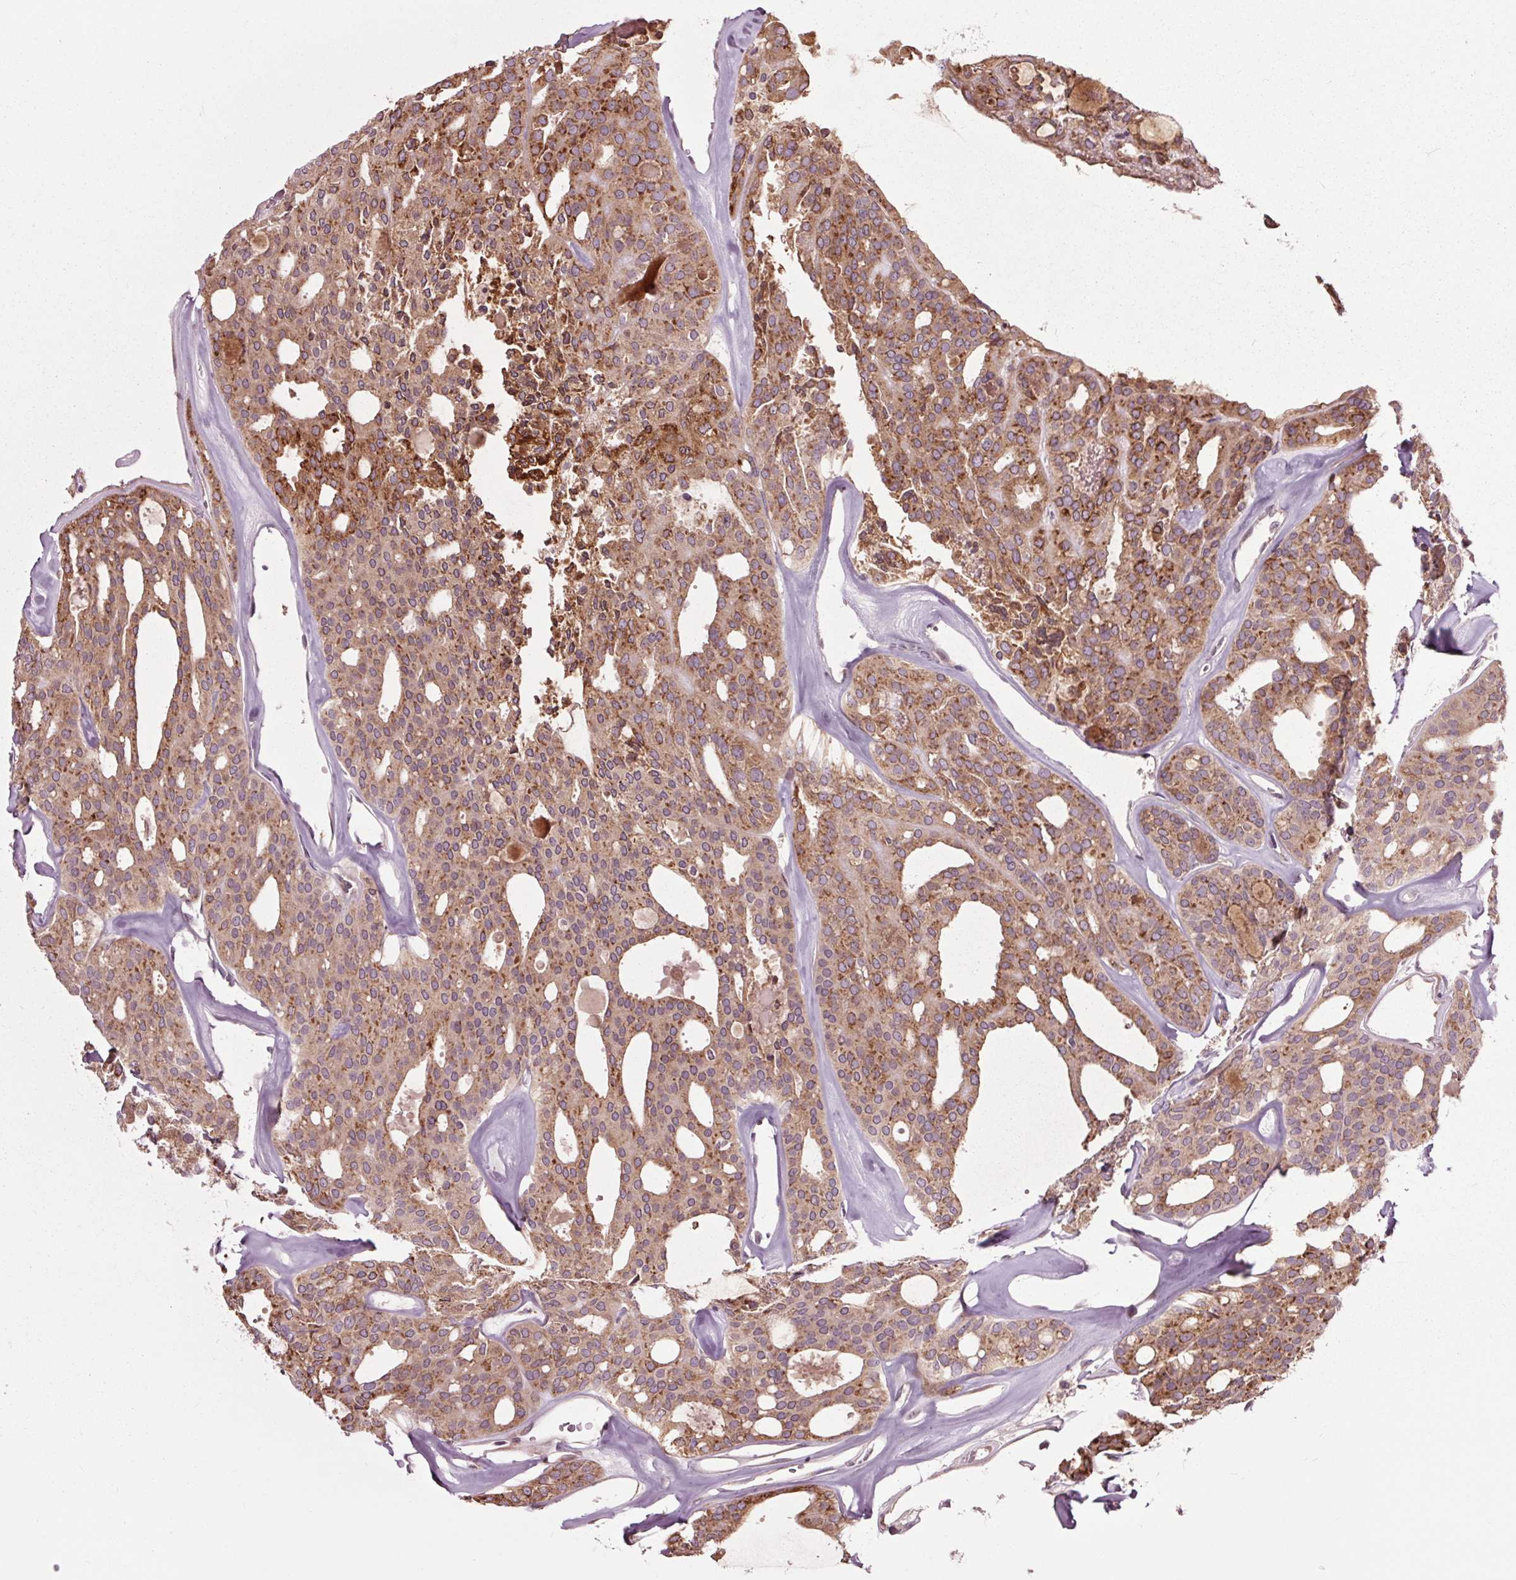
{"staining": {"intensity": "moderate", "quantity": "25%-75%", "location": "cytoplasmic/membranous"}, "tissue": "thyroid cancer", "cell_type": "Tumor cells", "image_type": "cancer", "snomed": [{"axis": "morphology", "description": "Follicular adenoma carcinoma, NOS"}, {"axis": "topography", "description": "Thyroid gland"}], "caption": "Immunohistochemical staining of thyroid follicular adenoma carcinoma shows medium levels of moderate cytoplasmic/membranous positivity in approximately 25%-75% of tumor cells.", "gene": "HAUS5", "patient": {"sex": "male", "age": 75}}